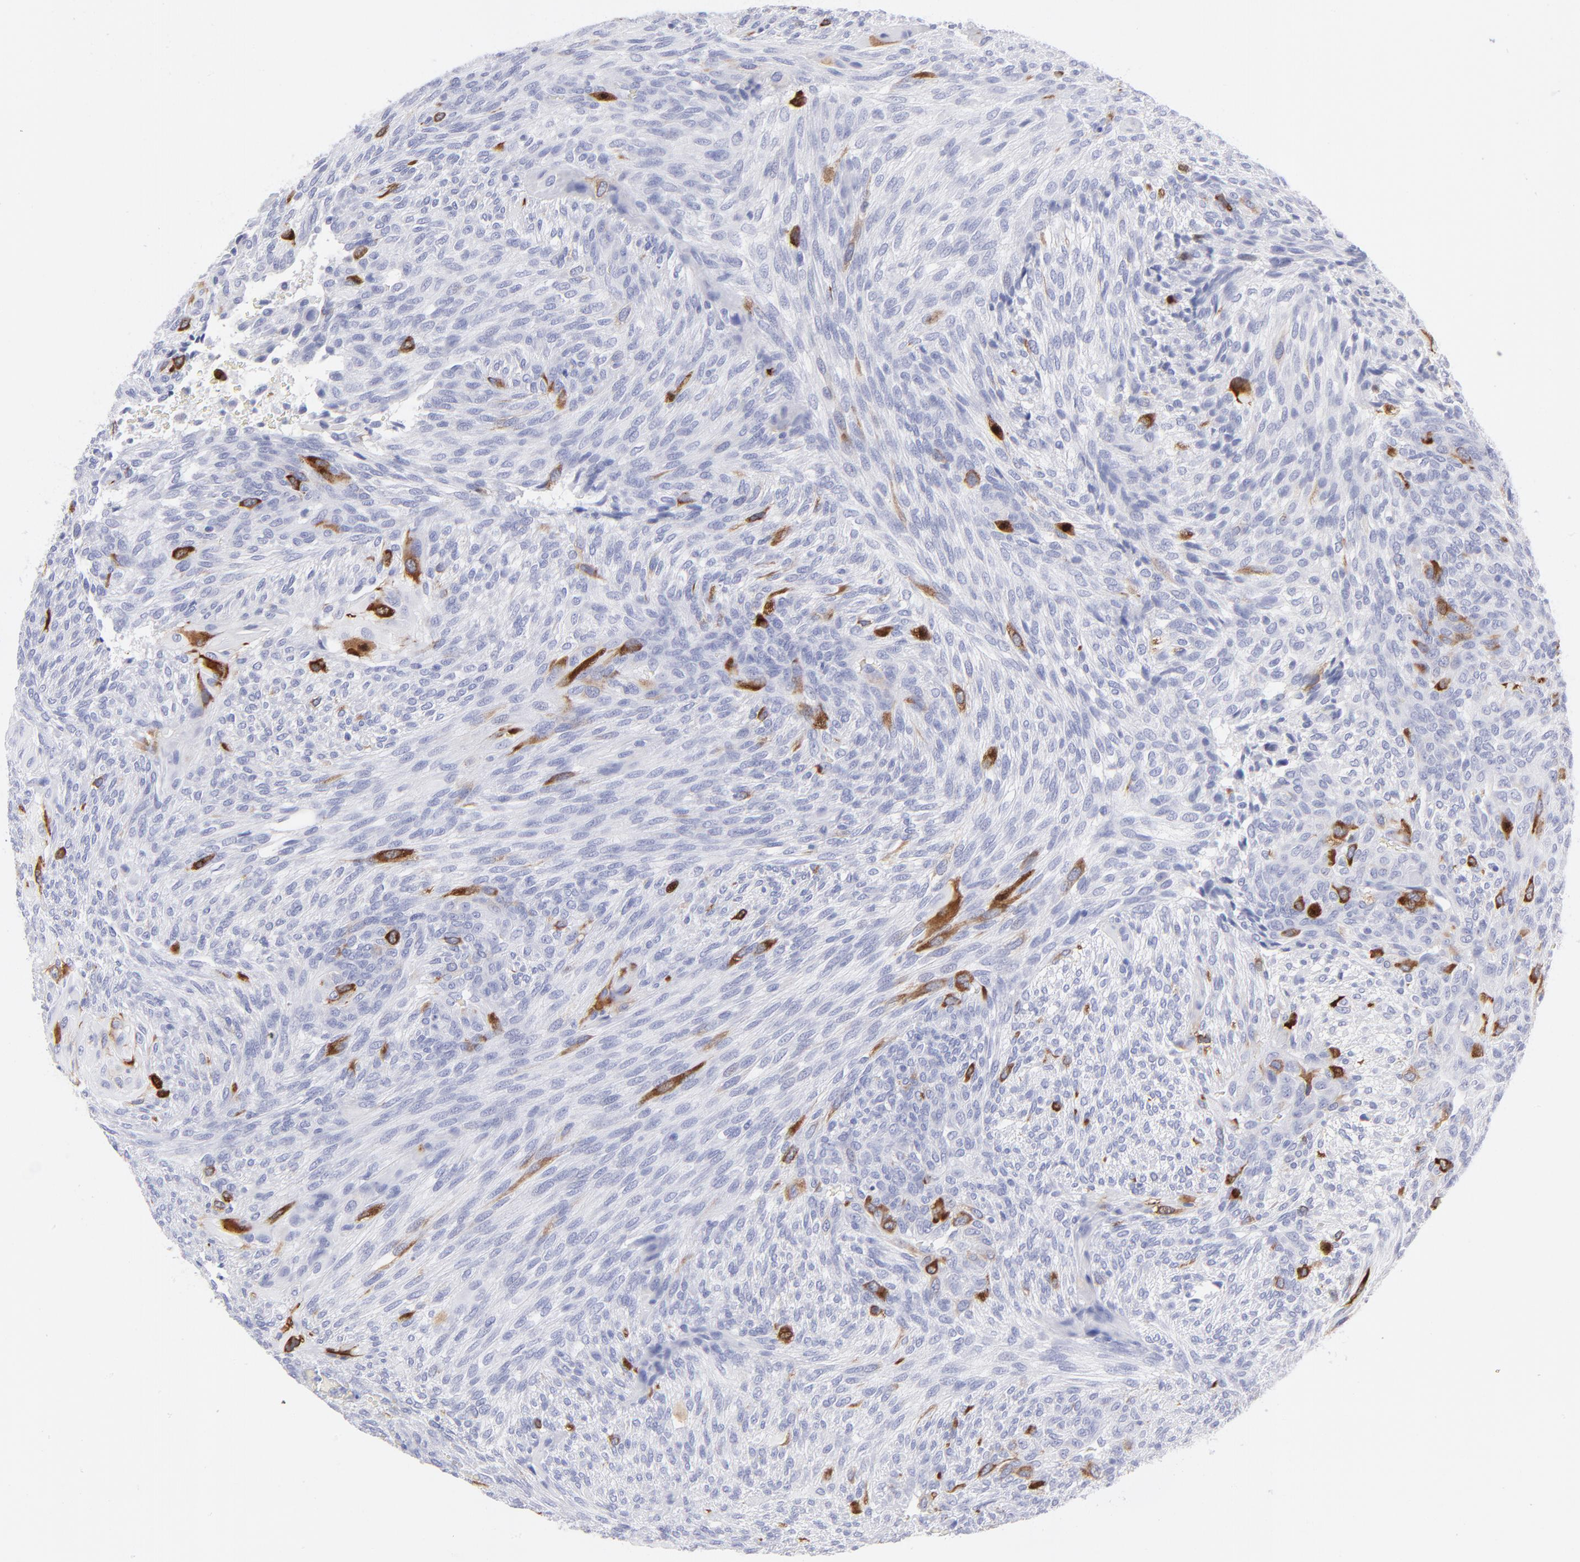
{"staining": {"intensity": "strong", "quantity": "<25%", "location": "cytoplasmic/membranous"}, "tissue": "glioma", "cell_type": "Tumor cells", "image_type": "cancer", "snomed": [{"axis": "morphology", "description": "Glioma, malignant, High grade"}, {"axis": "topography", "description": "Cerebral cortex"}], "caption": "IHC image of neoplastic tissue: human malignant glioma (high-grade) stained using immunohistochemistry (IHC) displays medium levels of strong protein expression localized specifically in the cytoplasmic/membranous of tumor cells, appearing as a cytoplasmic/membranous brown color.", "gene": "CCNB1", "patient": {"sex": "female", "age": 55}}